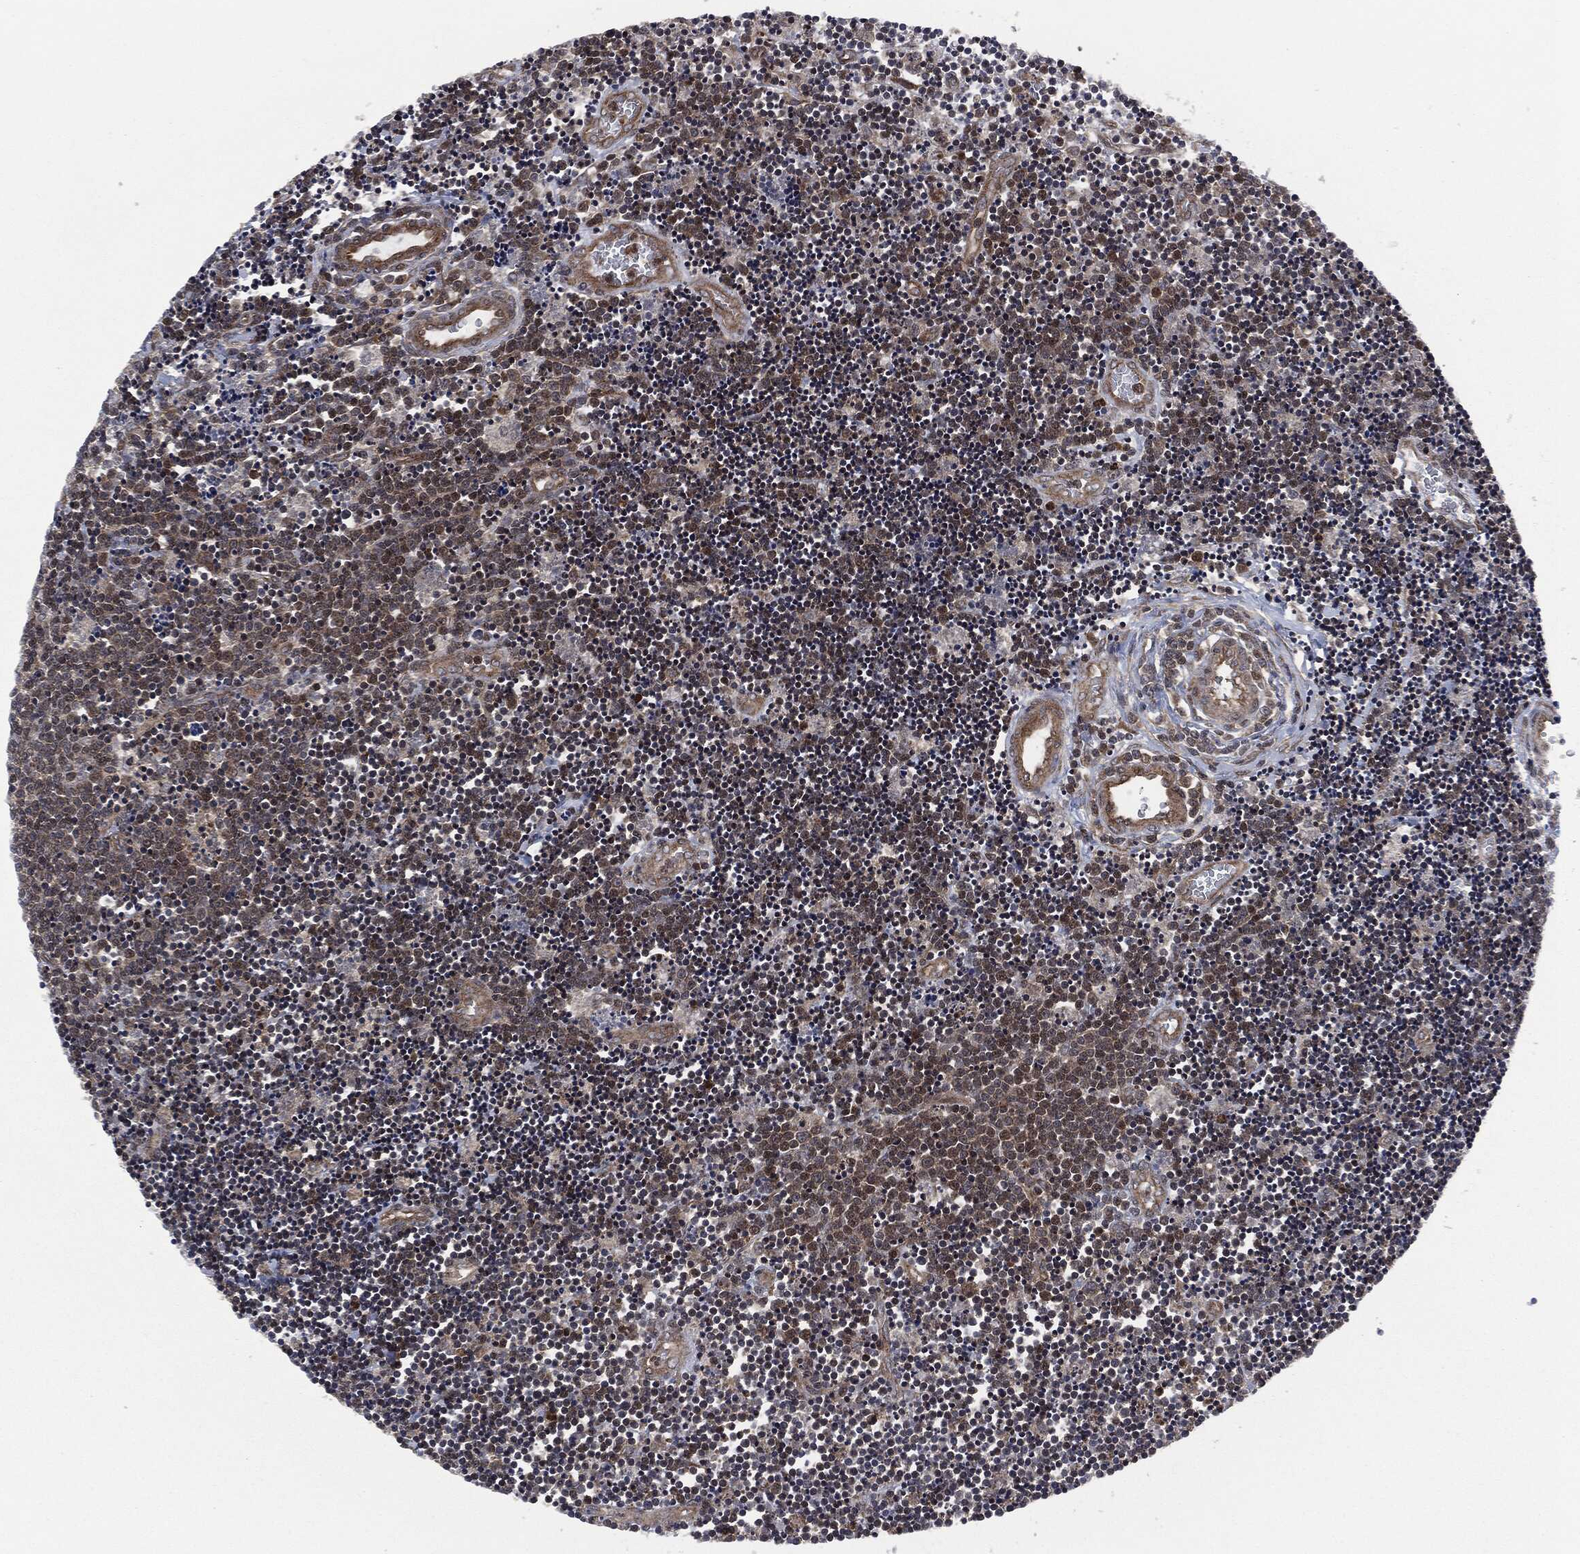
{"staining": {"intensity": "moderate", "quantity": "25%-75%", "location": "cytoplasmic/membranous"}, "tissue": "lymphoma", "cell_type": "Tumor cells", "image_type": "cancer", "snomed": [{"axis": "morphology", "description": "Malignant lymphoma, non-Hodgkin's type, Low grade"}, {"axis": "topography", "description": "Brain"}], "caption": "An image showing moderate cytoplasmic/membranous positivity in about 25%-75% of tumor cells in low-grade malignant lymphoma, non-Hodgkin's type, as visualized by brown immunohistochemical staining.", "gene": "HRAS", "patient": {"sex": "female", "age": 66}}